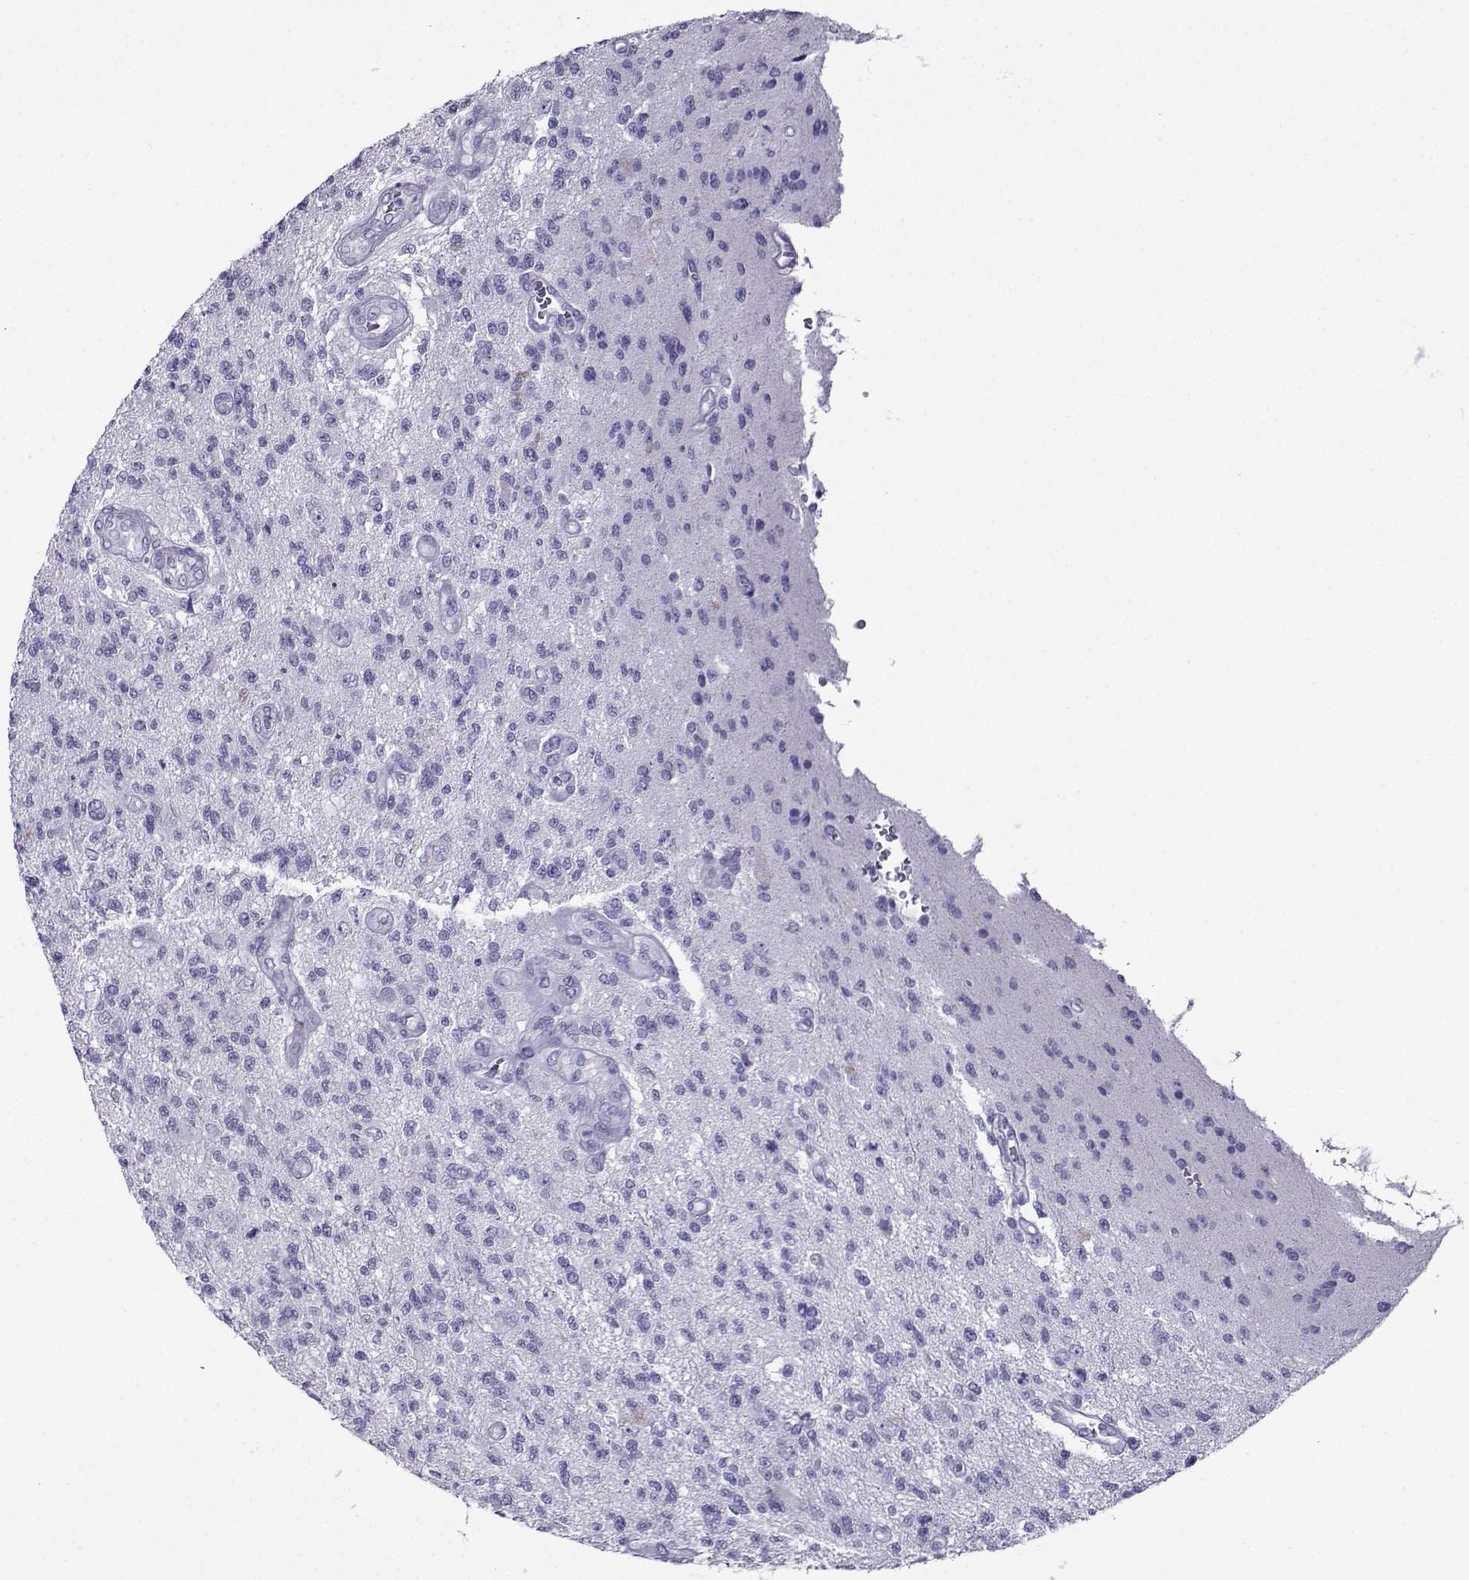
{"staining": {"intensity": "negative", "quantity": "none", "location": "none"}, "tissue": "glioma", "cell_type": "Tumor cells", "image_type": "cancer", "snomed": [{"axis": "morphology", "description": "Glioma, malignant, High grade"}, {"axis": "topography", "description": "Brain"}], "caption": "Tumor cells show no significant positivity in glioma.", "gene": "CRYBB1", "patient": {"sex": "male", "age": 56}}